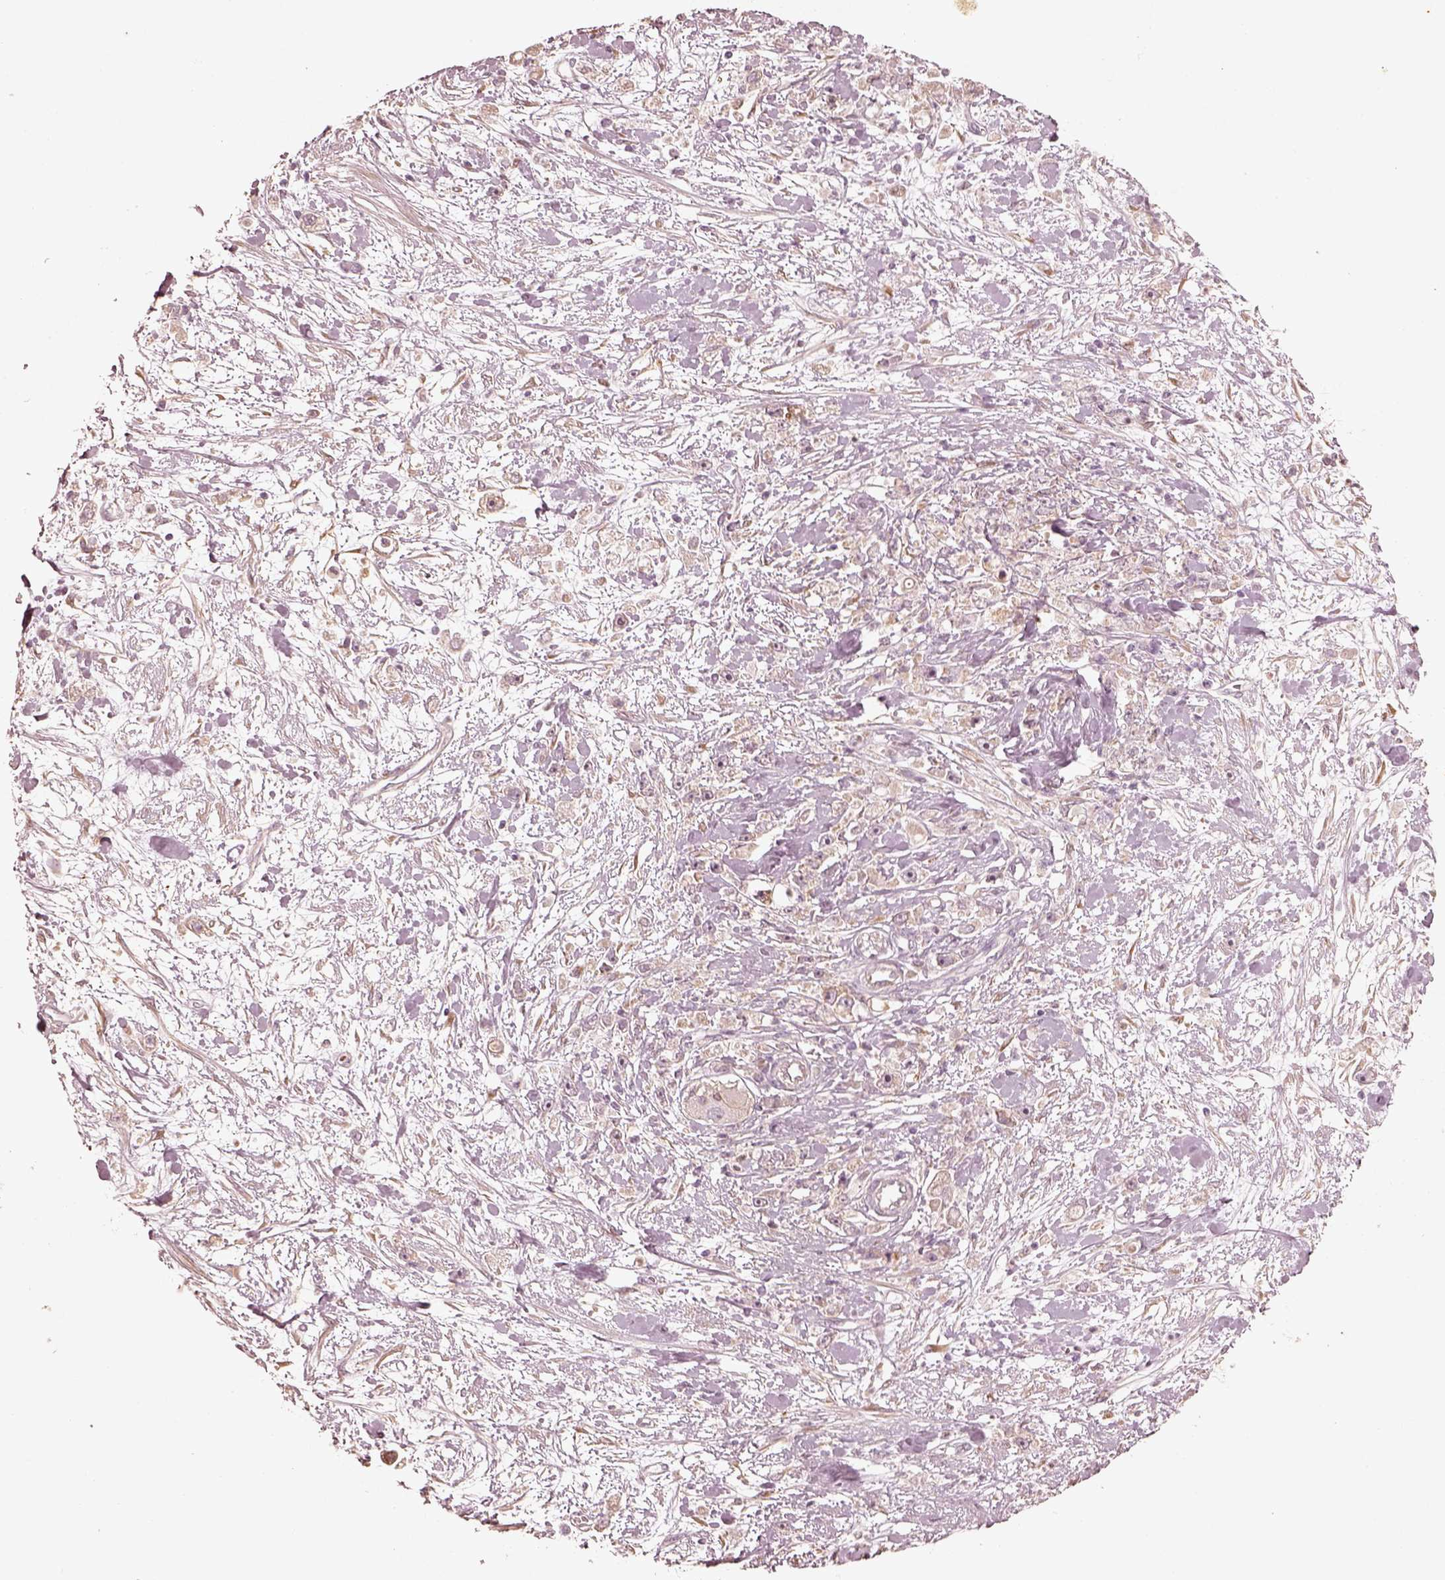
{"staining": {"intensity": "weak", "quantity": ">75%", "location": "cytoplasmic/membranous"}, "tissue": "stomach cancer", "cell_type": "Tumor cells", "image_type": "cancer", "snomed": [{"axis": "morphology", "description": "Adenocarcinoma, NOS"}, {"axis": "topography", "description": "Stomach"}], "caption": "Stomach adenocarcinoma tissue reveals weak cytoplasmic/membranous expression in approximately >75% of tumor cells, visualized by immunohistochemistry. (DAB = brown stain, brightfield microscopy at high magnification).", "gene": "WLS", "patient": {"sex": "female", "age": 59}}